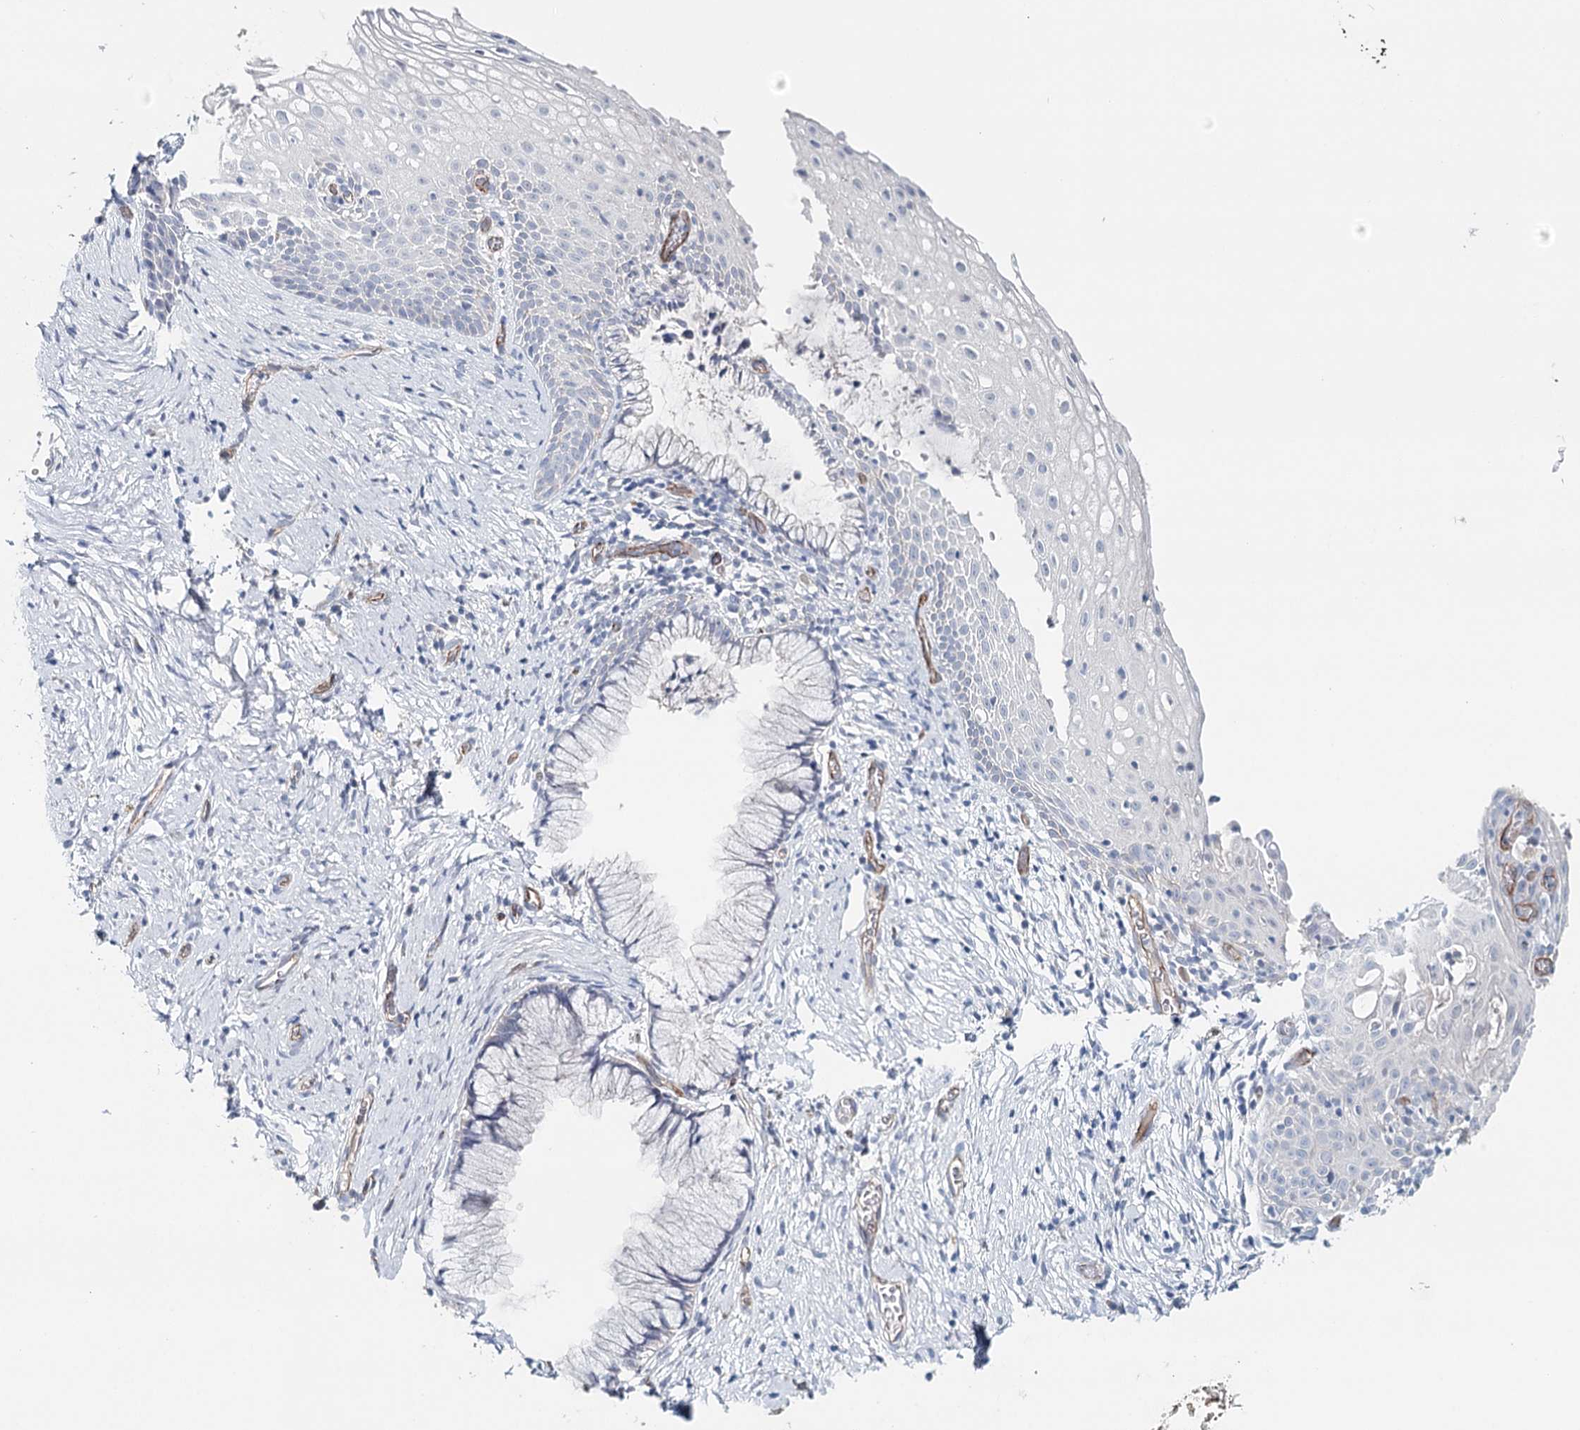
{"staining": {"intensity": "negative", "quantity": "none", "location": "none"}, "tissue": "cervix", "cell_type": "Glandular cells", "image_type": "normal", "snomed": [{"axis": "morphology", "description": "Normal tissue, NOS"}, {"axis": "topography", "description": "Cervix"}], "caption": "Glandular cells are negative for protein expression in benign human cervix.", "gene": "SYNPO", "patient": {"sex": "female", "age": 33}}